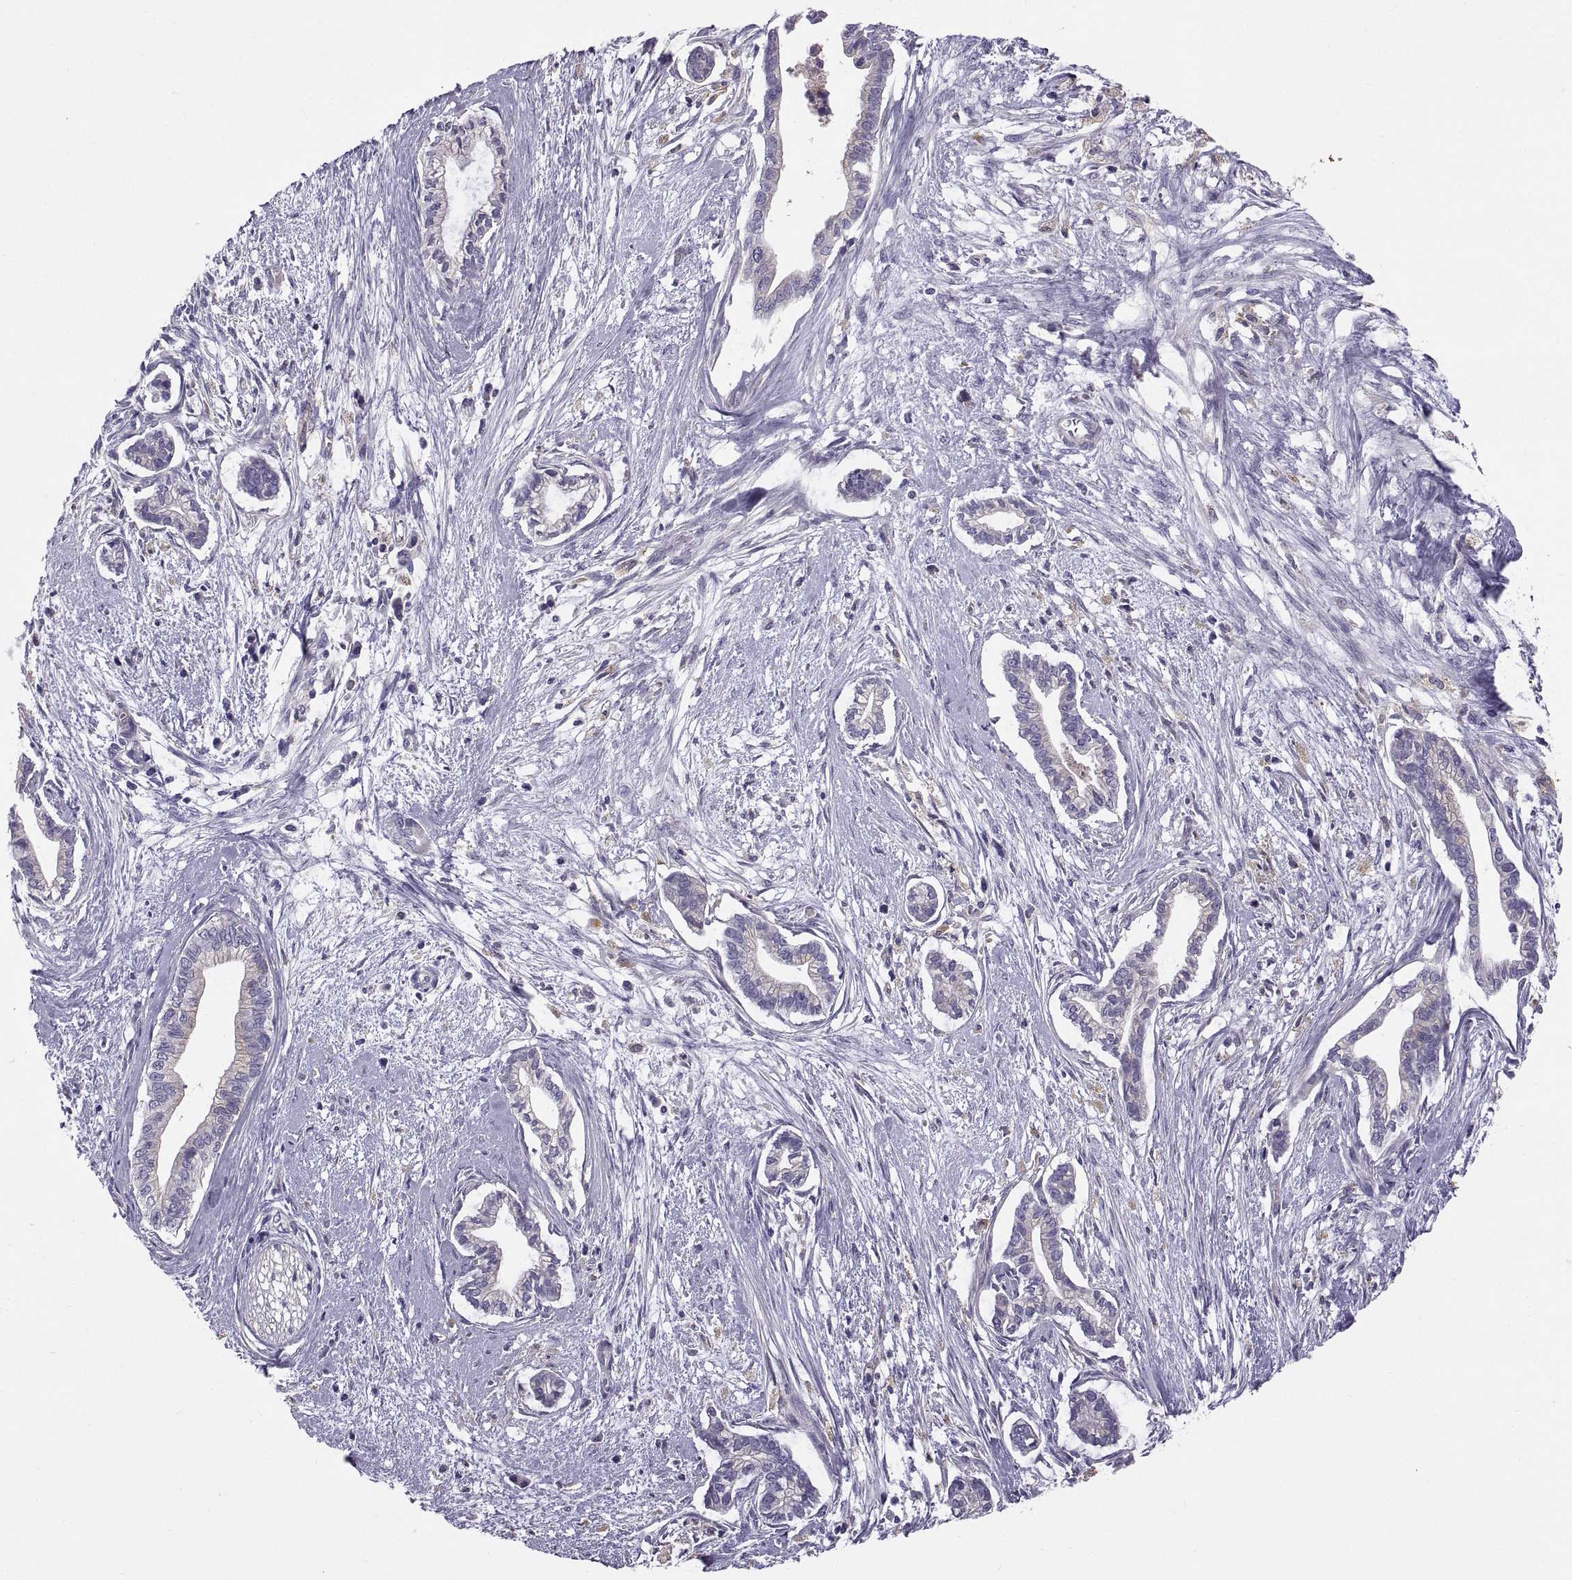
{"staining": {"intensity": "negative", "quantity": "none", "location": "none"}, "tissue": "cervical cancer", "cell_type": "Tumor cells", "image_type": "cancer", "snomed": [{"axis": "morphology", "description": "Adenocarcinoma, NOS"}, {"axis": "topography", "description": "Cervix"}], "caption": "Human cervical cancer (adenocarcinoma) stained for a protein using immunohistochemistry (IHC) reveals no positivity in tumor cells.", "gene": "ARSL", "patient": {"sex": "female", "age": 62}}